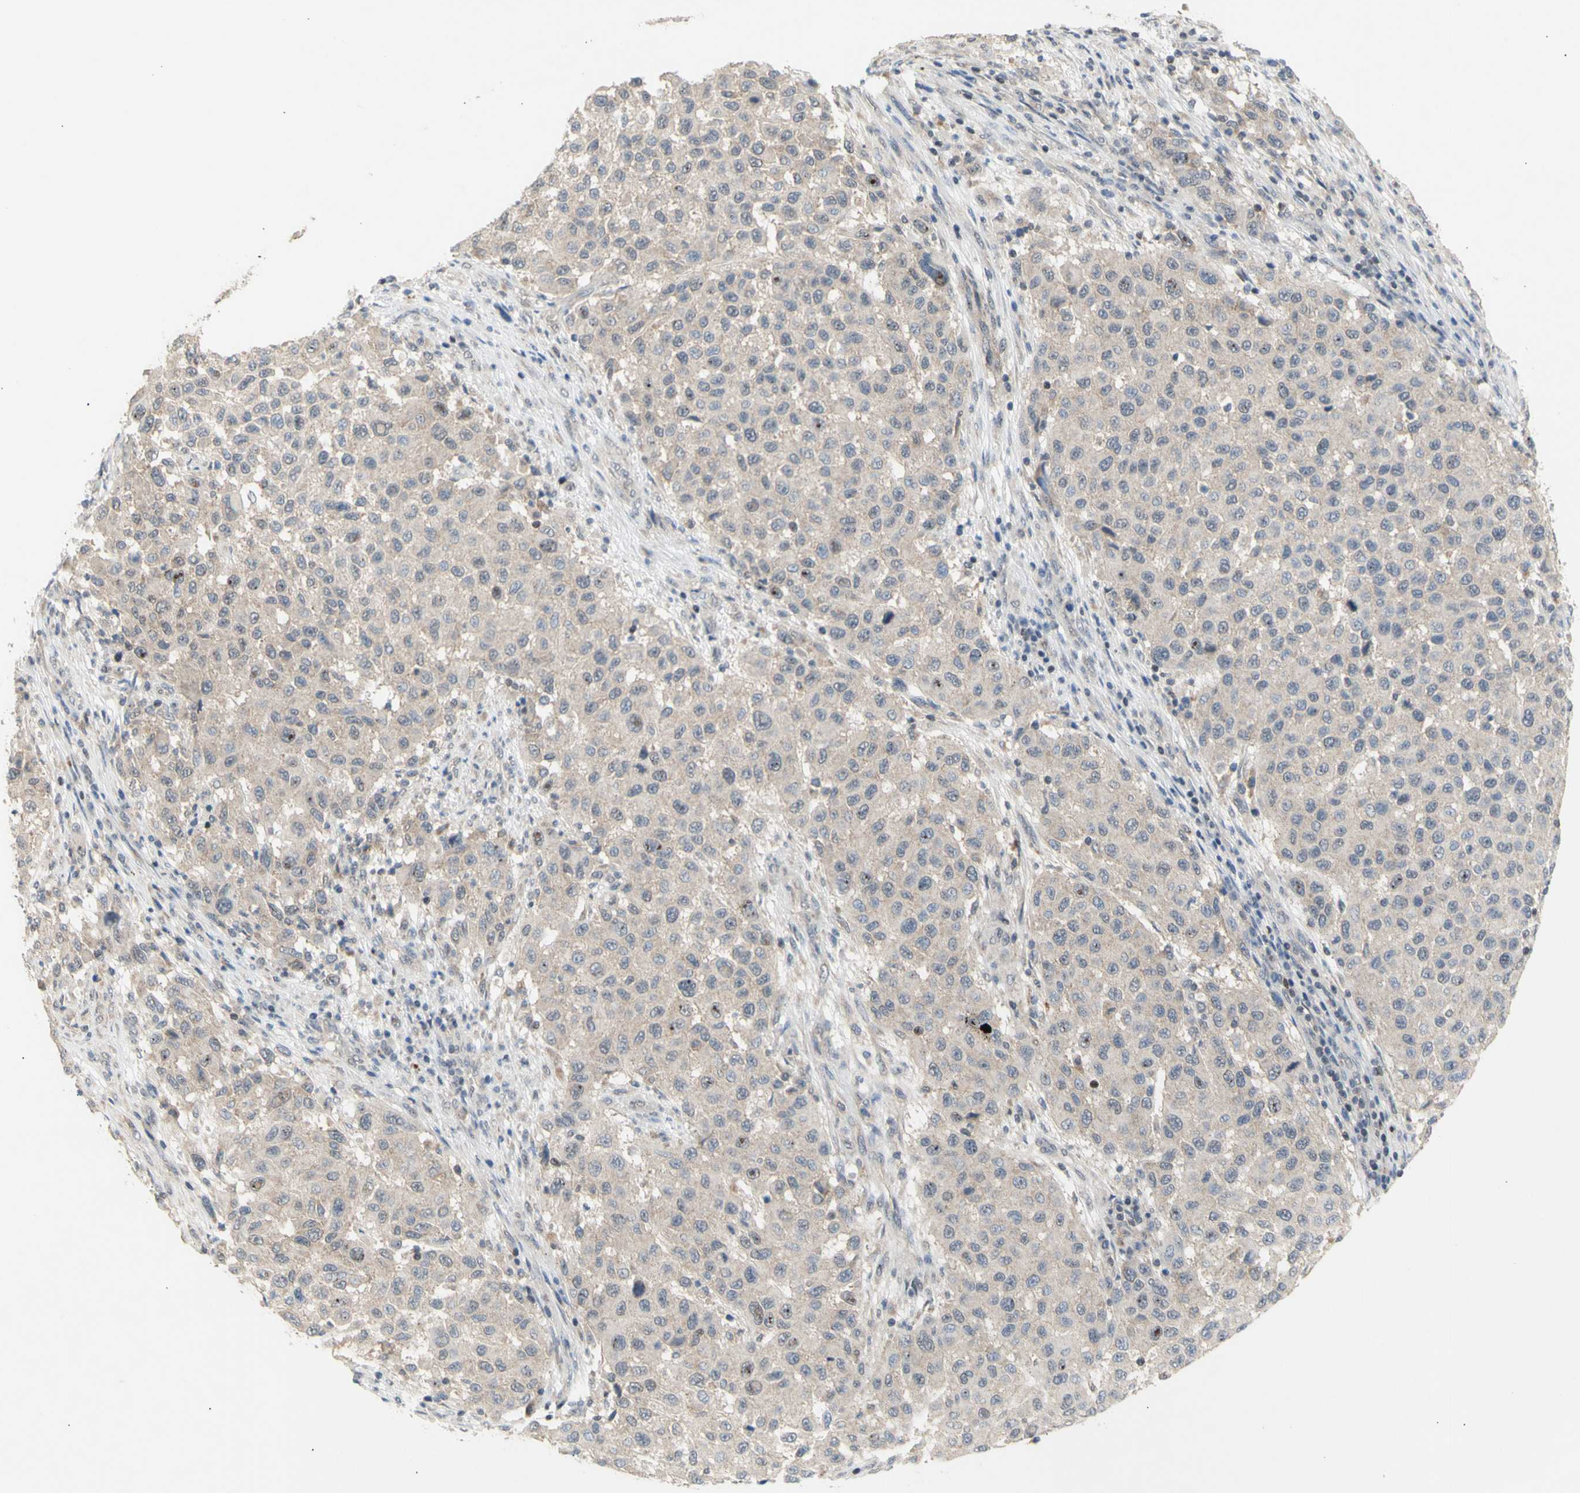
{"staining": {"intensity": "weak", "quantity": ">75%", "location": "cytoplasmic/membranous"}, "tissue": "melanoma", "cell_type": "Tumor cells", "image_type": "cancer", "snomed": [{"axis": "morphology", "description": "Malignant melanoma, Metastatic site"}, {"axis": "topography", "description": "Lymph node"}], "caption": "A photomicrograph of melanoma stained for a protein reveals weak cytoplasmic/membranous brown staining in tumor cells. (Brightfield microscopy of DAB IHC at high magnification).", "gene": "NLRP1", "patient": {"sex": "male", "age": 61}}